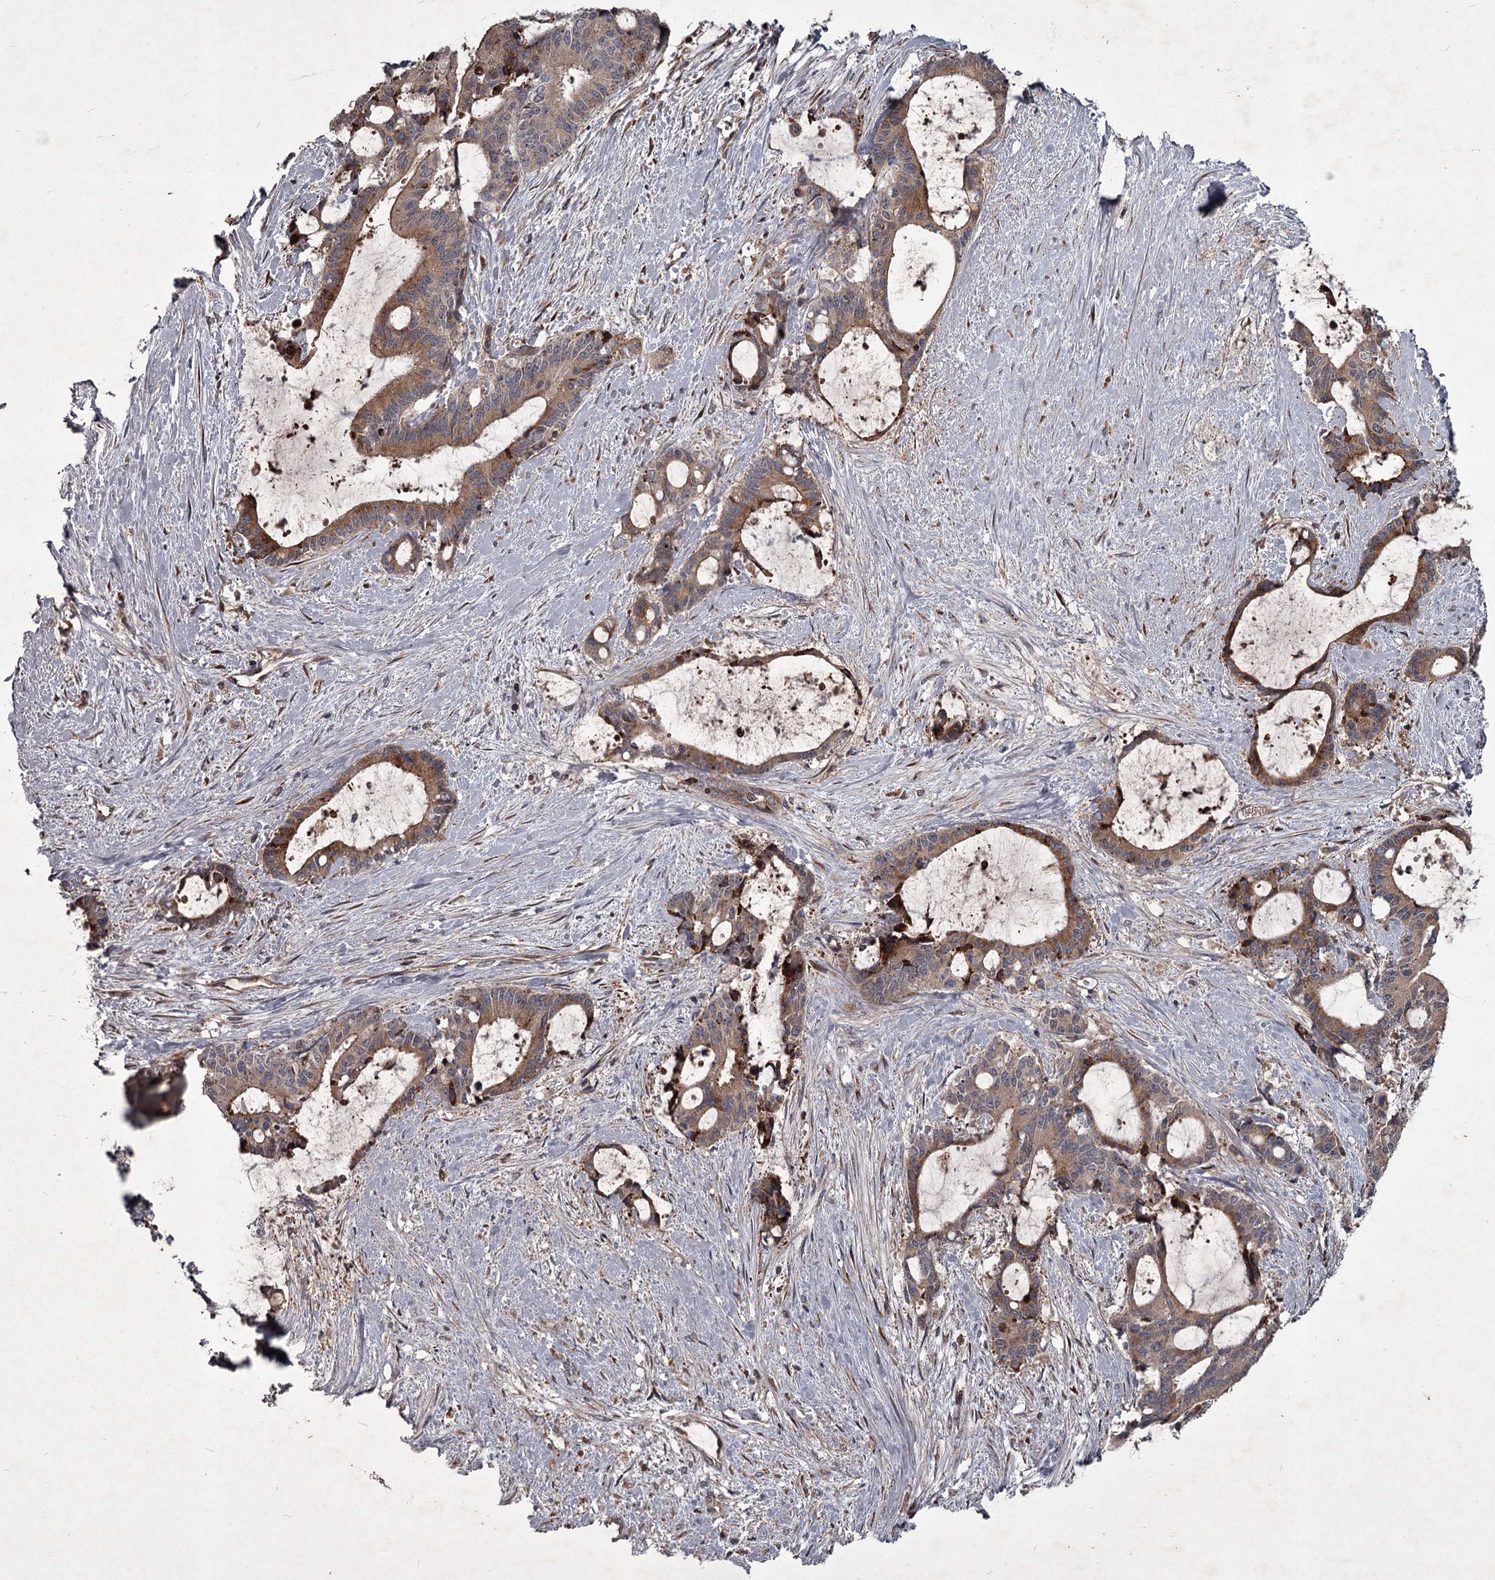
{"staining": {"intensity": "moderate", "quantity": ">75%", "location": "cytoplasmic/membranous"}, "tissue": "liver cancer", "cell_type": "Tumor cells", "image_type": "cancer", "snomed": [{"axis": "morphology", "description": "Normal tissue, NOS"}, {"axis": "morphology", "description": "Cholangiocarcinoma"}, {"axis": "topography", "description": "Liver"}, {"axis": "topography", "description": "Peripheral nerve tissue"}], "caption": "DAB immunohistochemical staining of human liver cancer (cholangiocarcinoma) exhibits moderate cytoplasmic/membranous protein positivity in about >75% of tumor cells.", "gene": "UNC93B1", "patient": {"sex": "female", "age": 73}}